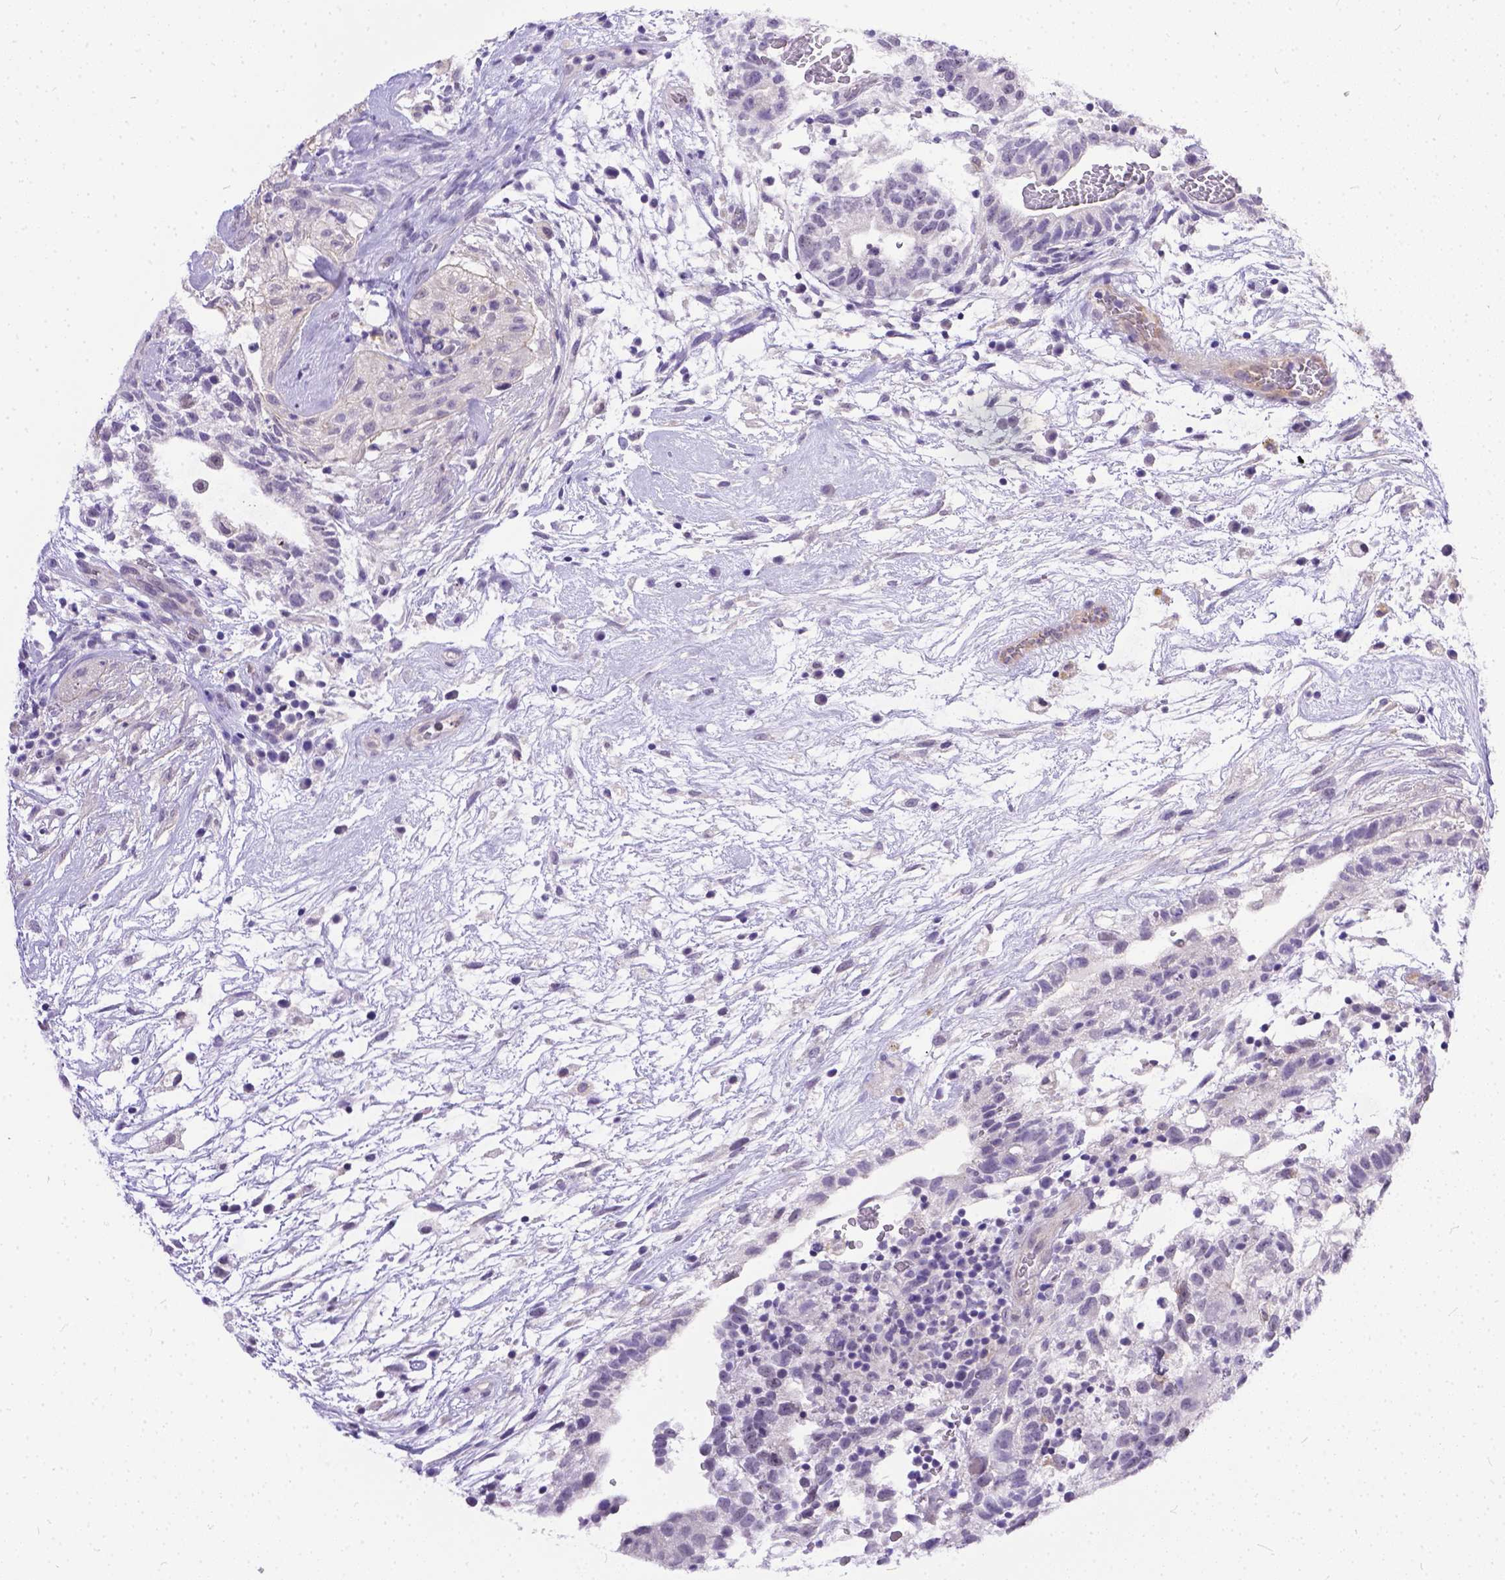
{"staining": {"intensity": "negative", "quantity": "none", "location": "none"}, "tissue": "testis cancer", "cell_type": "Tumor cells", "image_type": "cancer", "snomed": [{"axis": "morphology", "description": "Normal tissue, NOS"}, {"axis": "morphology", "description": "Carcinoma, Embryonal, NOS"}, {"axis": "topography", "description": "Testis"}], "caption": "An image of human embryonal carcinoma (testis) is negative for staining in tumor cells.", "gene": "DLEC1", "patient": {"sex": "male", "age": 32}}